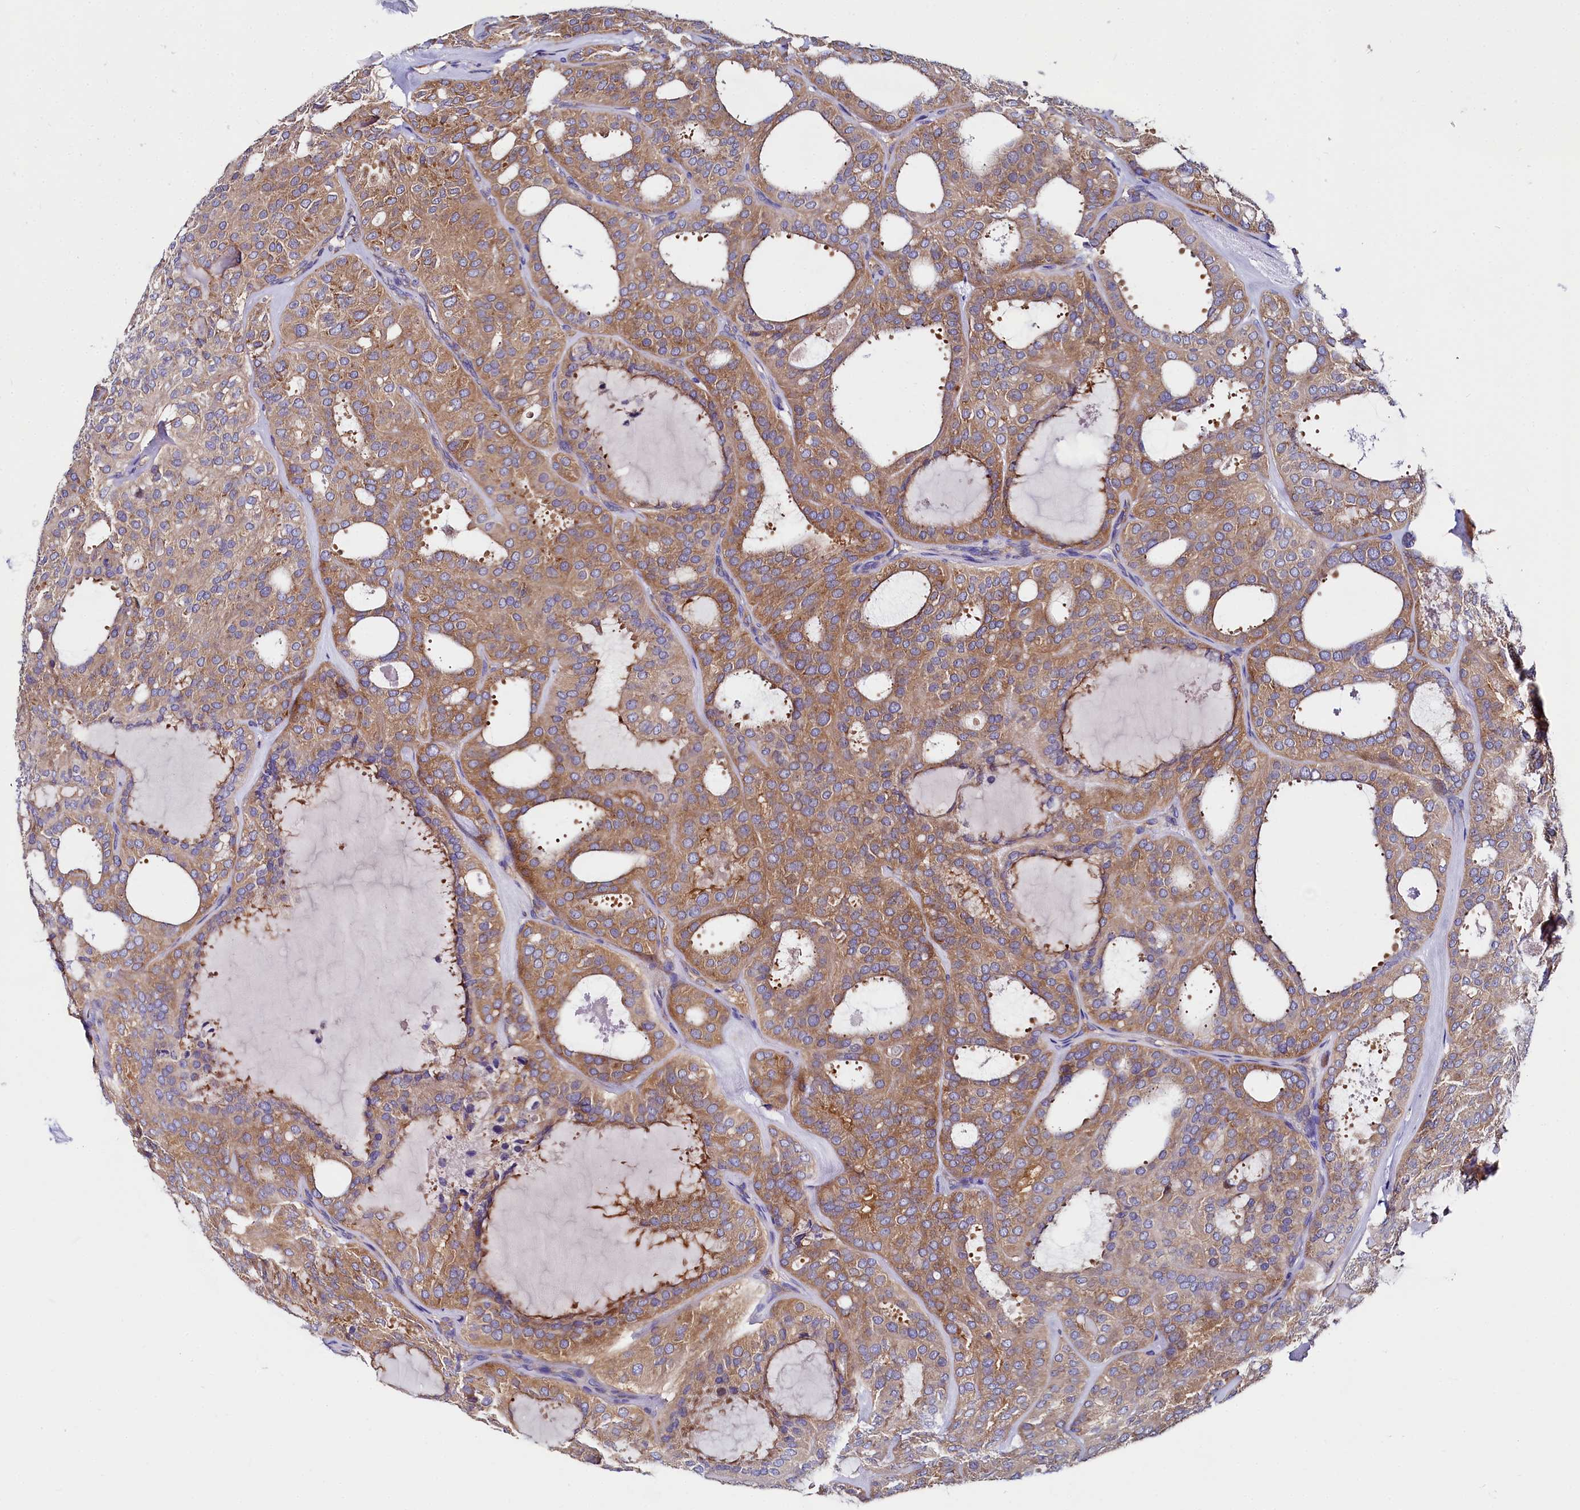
{"staining": {"intensity": "moderate", "quantity": ">75%", "location": "cytoplasmic/membranous"}, "tissue": "thyroid cancer", "cell_type": "Tumor cells", "image_type": "cancer", "snomed": [{"axis": "morphology", "description": "Follicular adenoma carcinoma, NOS"}, {"axis": "topography", "description": "Thyroid gland"}], "caption": "About >75% of tumor cells in human follicular adenoma carcinoma (thyroid) exhibit moderate cytoplasmic/membranous protein staining as visualized by brown immunohistochemical staining.", "gene": "QARS1", "patient": {"sex": "male", "age": 75}}